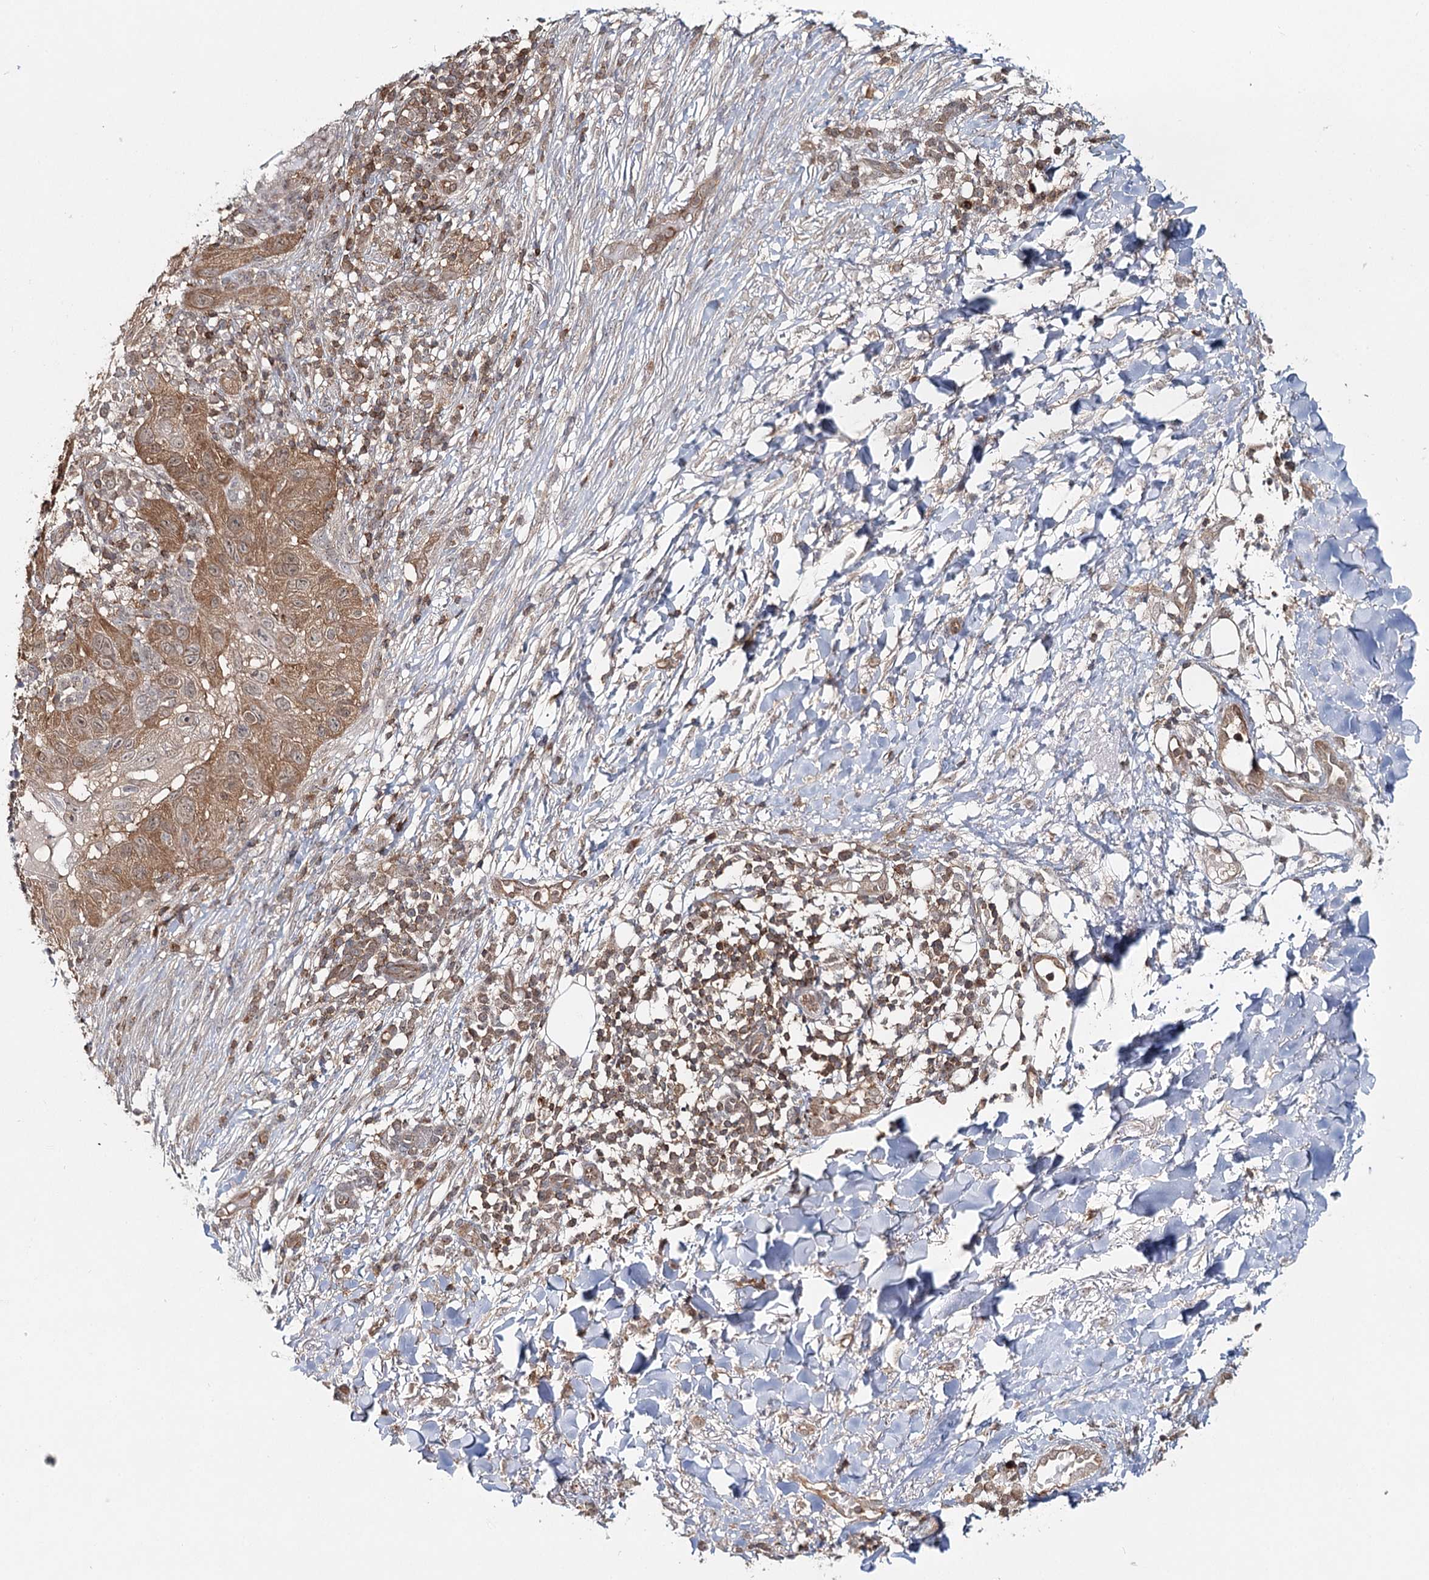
{"staining": {"intensity": "moderate", "quantity": ">75%", "location": "cytoplasmic/membranous"}, "tissue": "skin cancer", "cell_type": "Tumor cells", "image_type": "cancer", "snomed": [{"axis": "morphology", "description": "Normal tissue, NOS"}, {"axis": "morphology", "description": "Squamous cell carcinoma, NOS"}, {"axis": "topography", "description": "Skin"}], "caption": "This is a photomicrograph of IHC staining of skin cancer, which shows moderate positivity in the cytoplasmic/membranous of tumor cells.", "gene": "FAM120B", "patient": {"sex": "female", "age": 96}}